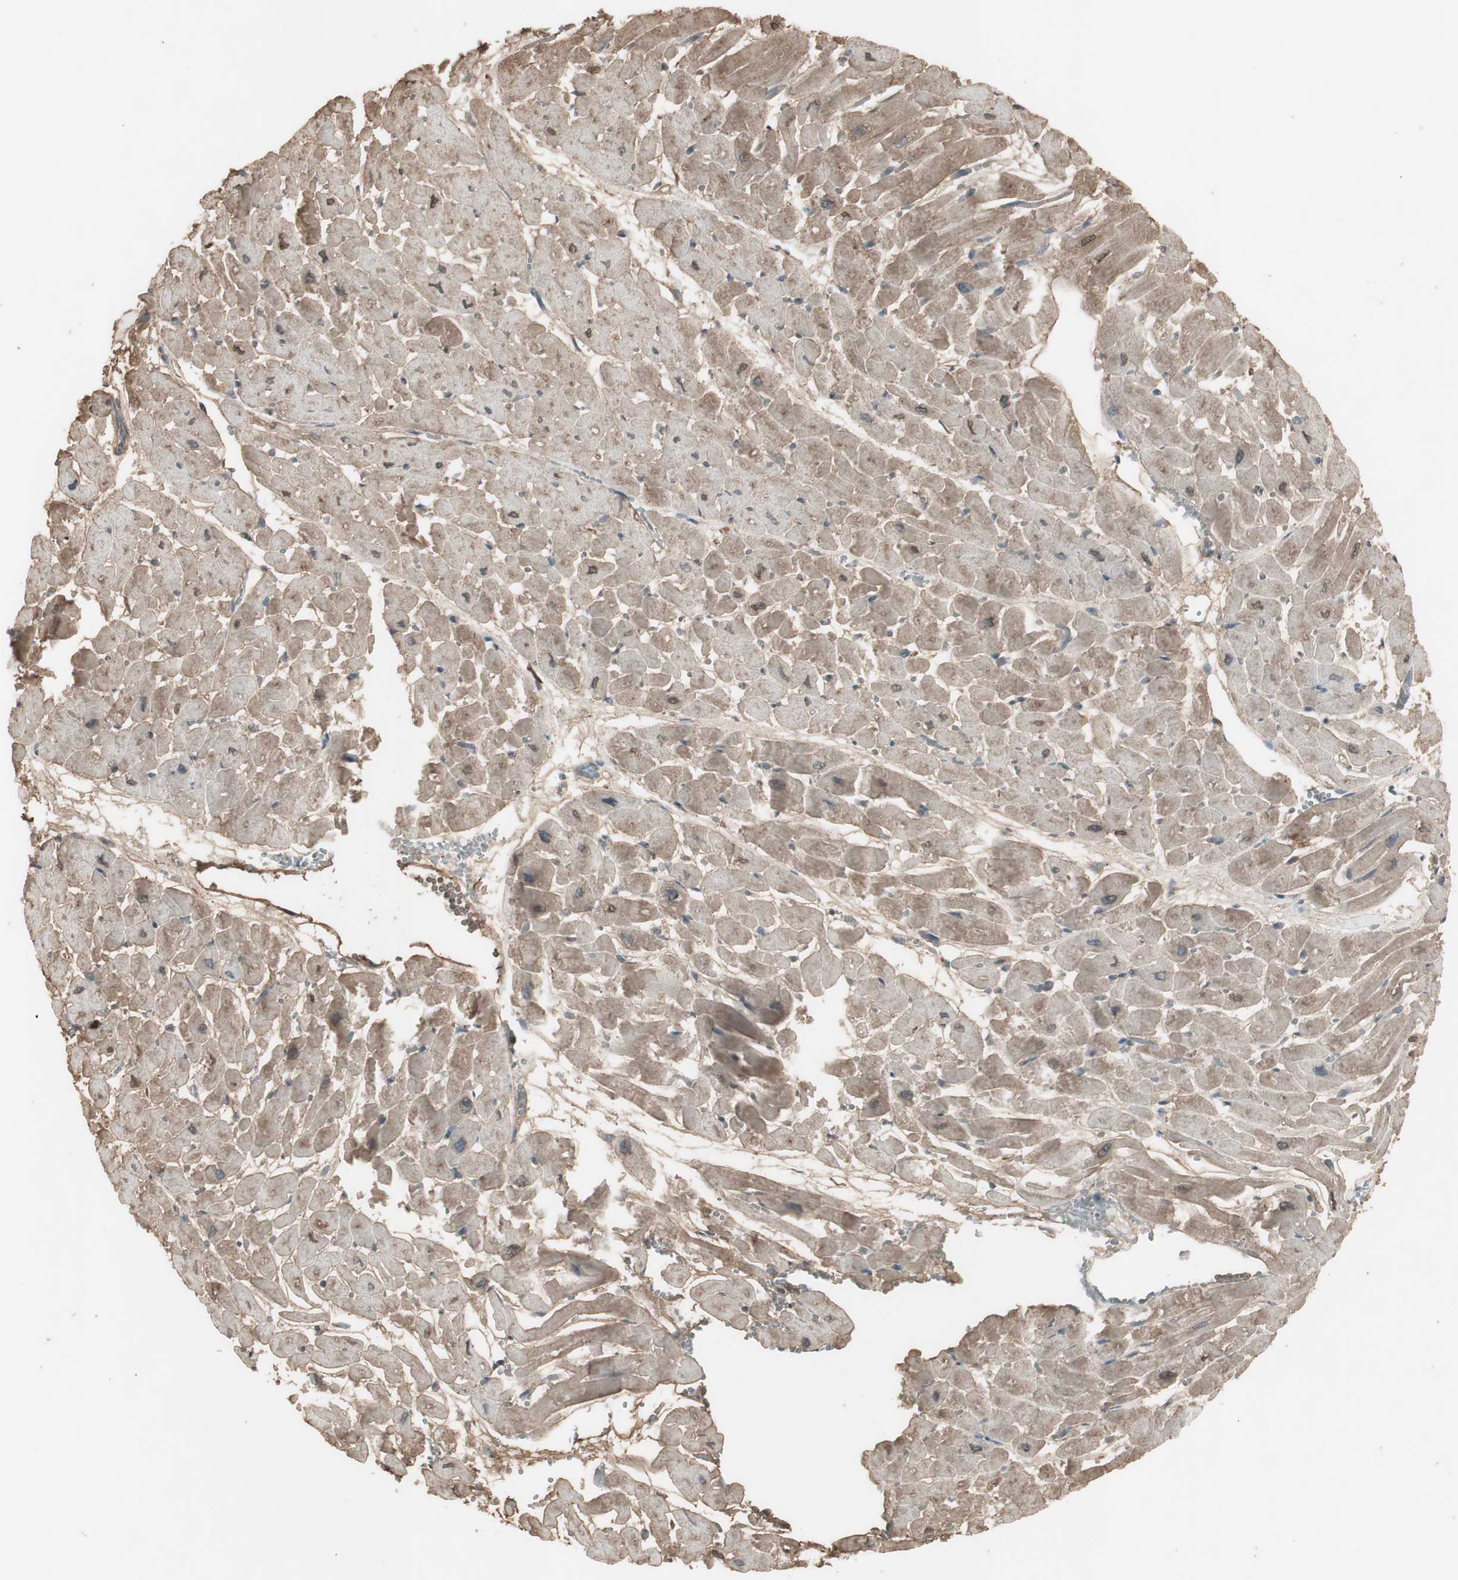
{"staining": {"intensity": "moderate", "quantity": ">75%", "location": "cytoplasmic/membranous"}, "tissue": "heart muscle", "cell_type": "Cardiomyocytes", "image_type": "normal", "snomed": [{"axis": "morphology", "description": "Normal tissue, NOS"}, {"axis": "topography", "description": "Heart"}], "caption": "A micrograph of heart muscle stained for a protein shows moderate cytoplasmic/membranous brown staining in cardiomyocytes. The staining was performed using DAB (3,3'-diaminobenzidine), with brown indicating positive protein expression. Nuclei are stained blue with hematoxylin.", "gene": "MMP14", "patient": {"sex": "male", "age": 45}}